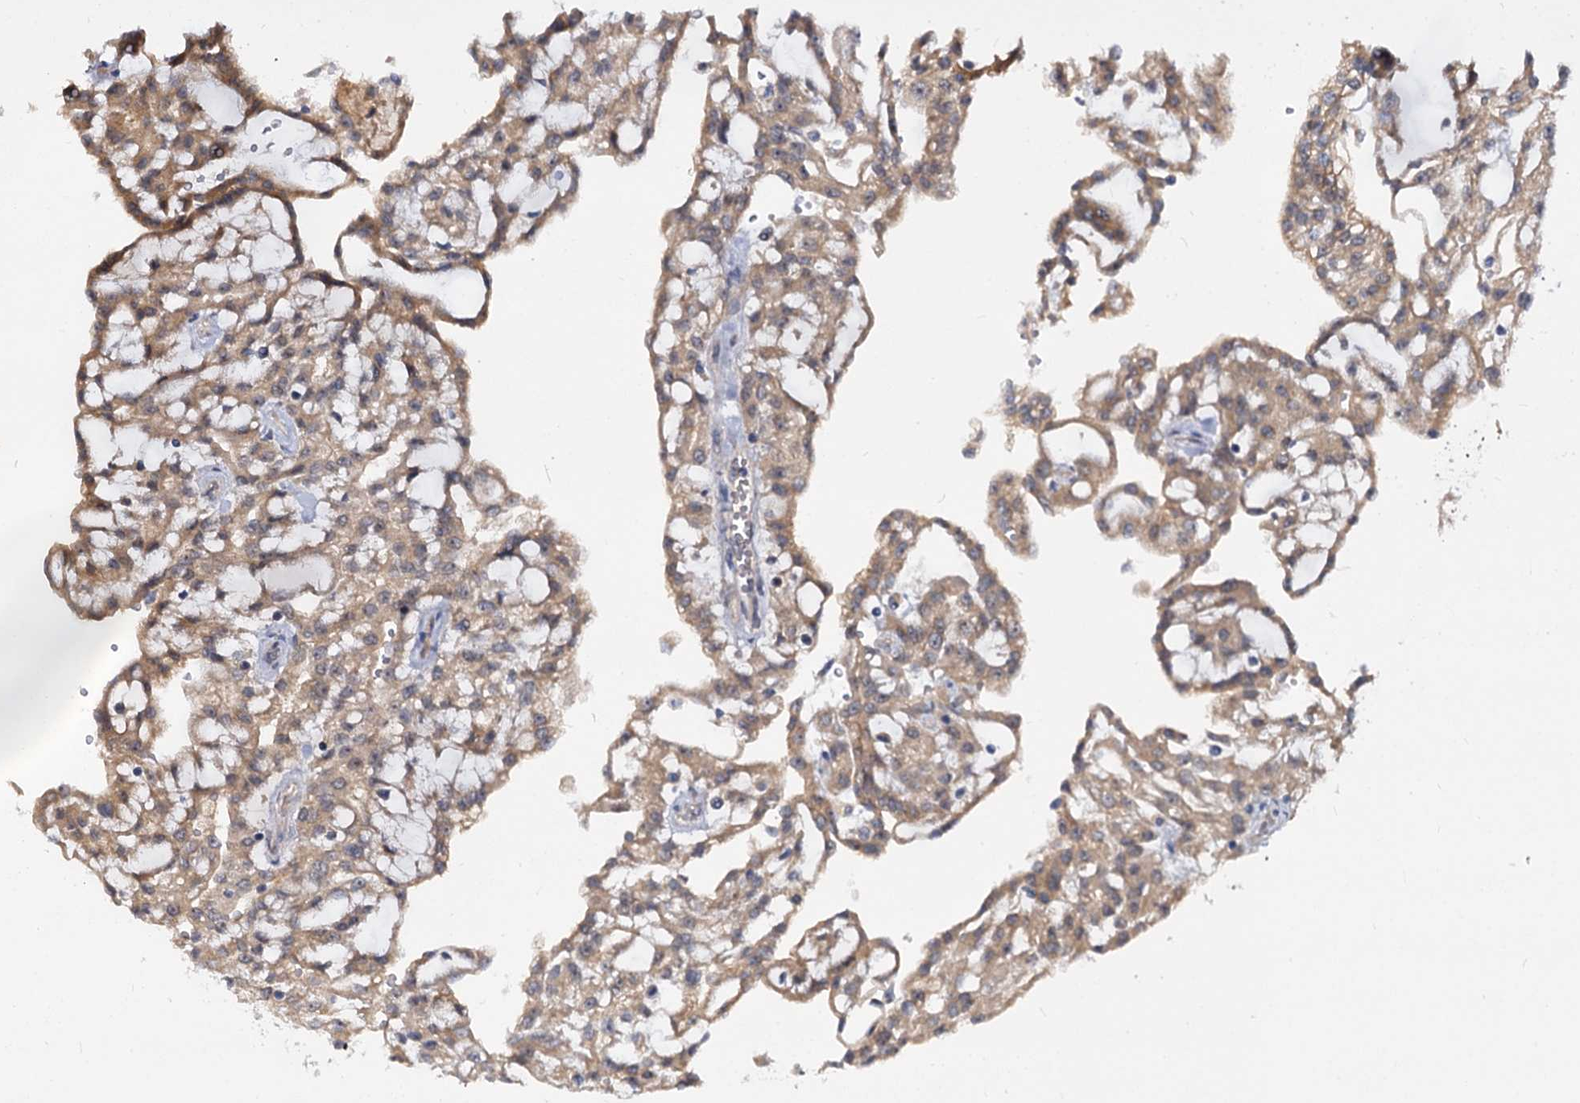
{"staining": {"intensity": "moderate", "quantity": ">75%", "location": "cytoplasmic/membranous"}, "tissue": "renal cancer", "cell_type": "Tumor cells", "image_type": "cancer", "snomed": [{"axis": "morphology", "description": "Adenocarcinoma, NOS"}, {"axis": "topography", "description": "Kidney"}], "caption": "Human adenocarcinoma (renal) stained for a protein (brown) exhibits moderate cytoplasmic/membranous positive staining in approximately >75% of tumor cells.", "gene": "SNX15", "patient": {"sex": "male", "age": 63}}